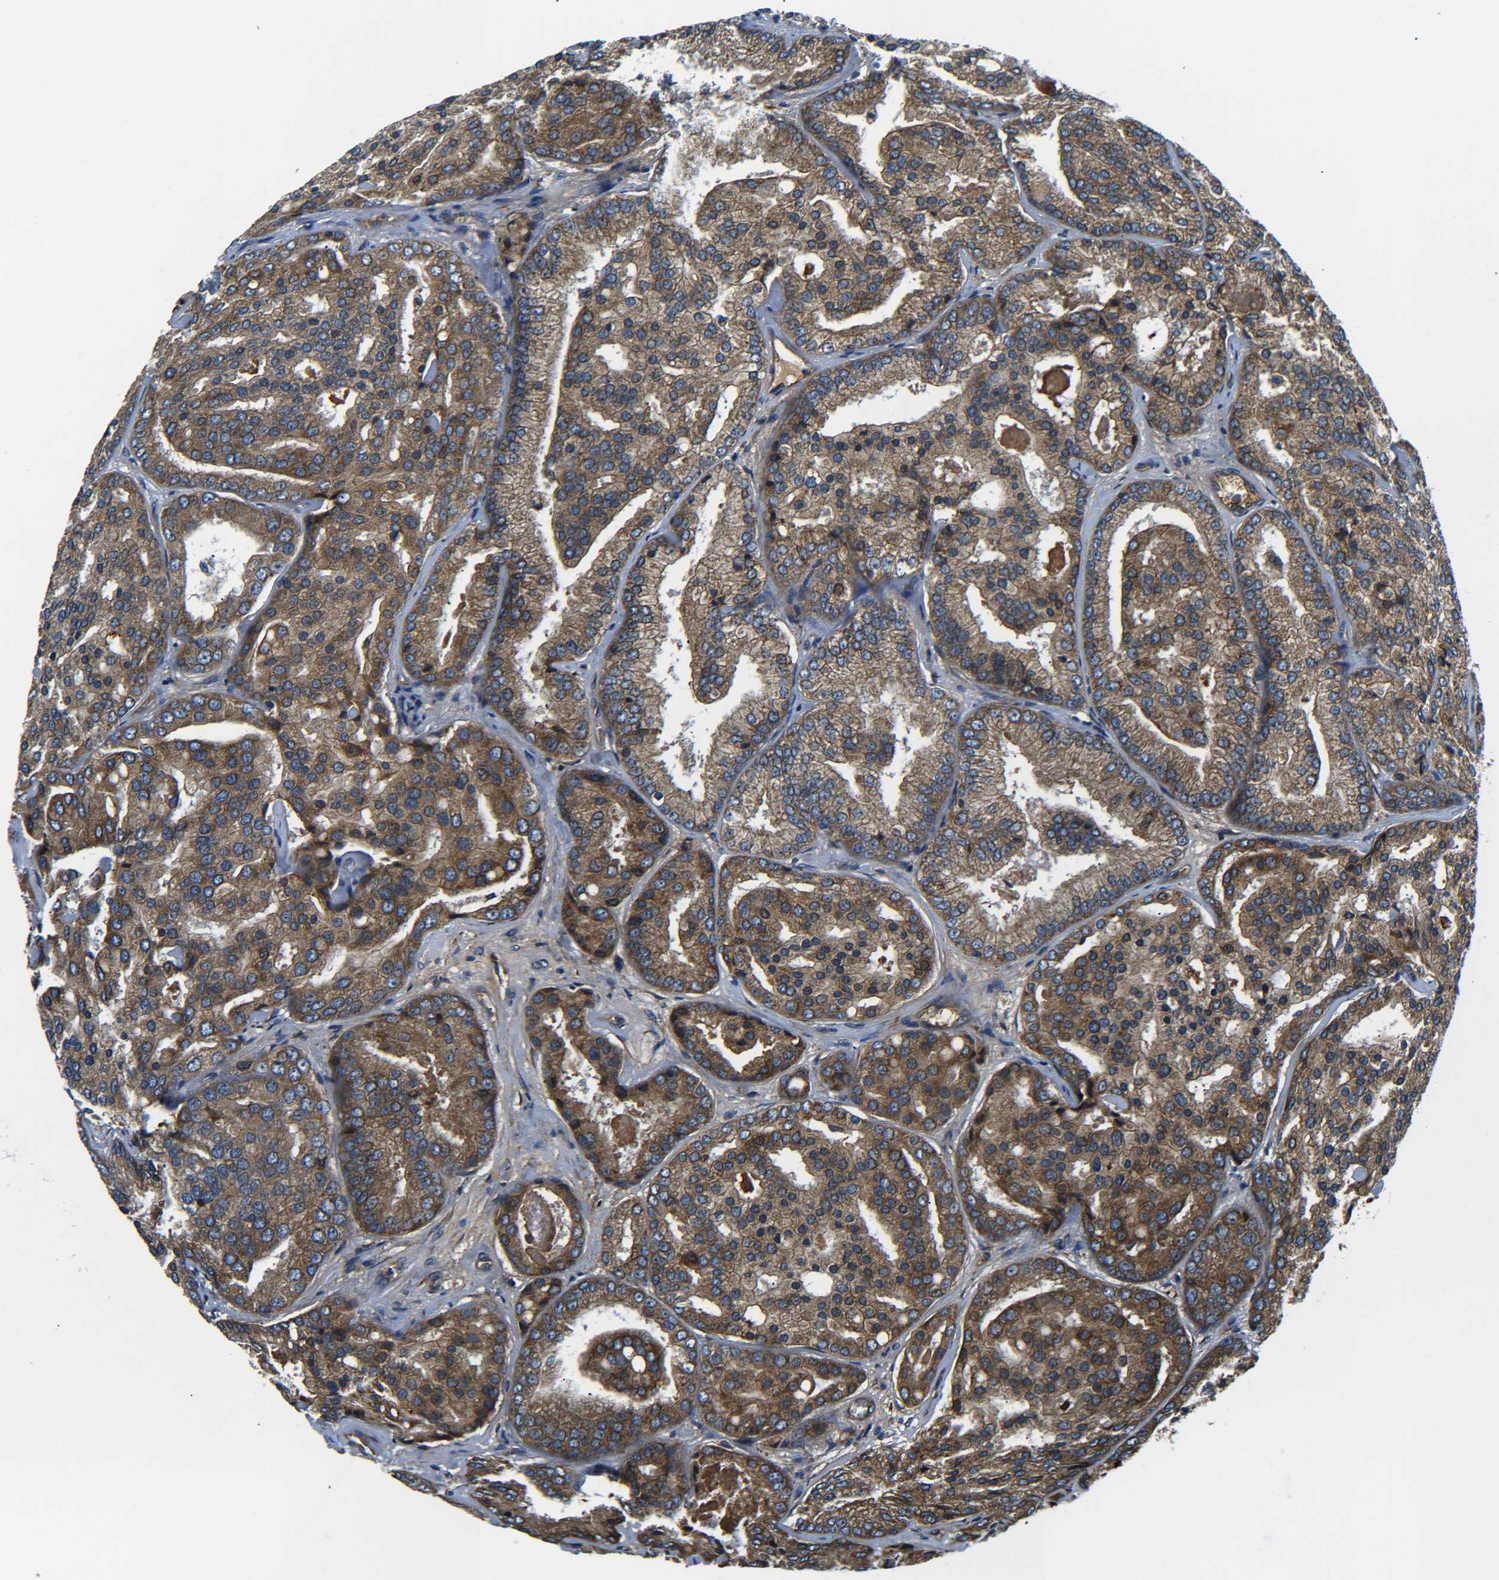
{"staining": {"intensity": "moderate", "quantity": ">75%", "location": "cytoplasmic/membranous"}, "tissue": "prostate cancer", "cell_type": "Tumor cells", "image_type": "cancer", "snomed": [{"axis": "morphology", "description": "Adenocarcinoma, High grade"}, {"axis": "topography", "description": "Prostate"}], "caption": "Immunohistochemistry (IHC) micrograph of human prostate cancer stained for a protein (brown), which shows medium levels of moderate cytoplasmic/membranous staining in approximately >75% of tumor cells.", "gene": "PREB", "patient": {"sex": "male", "age": 64}}